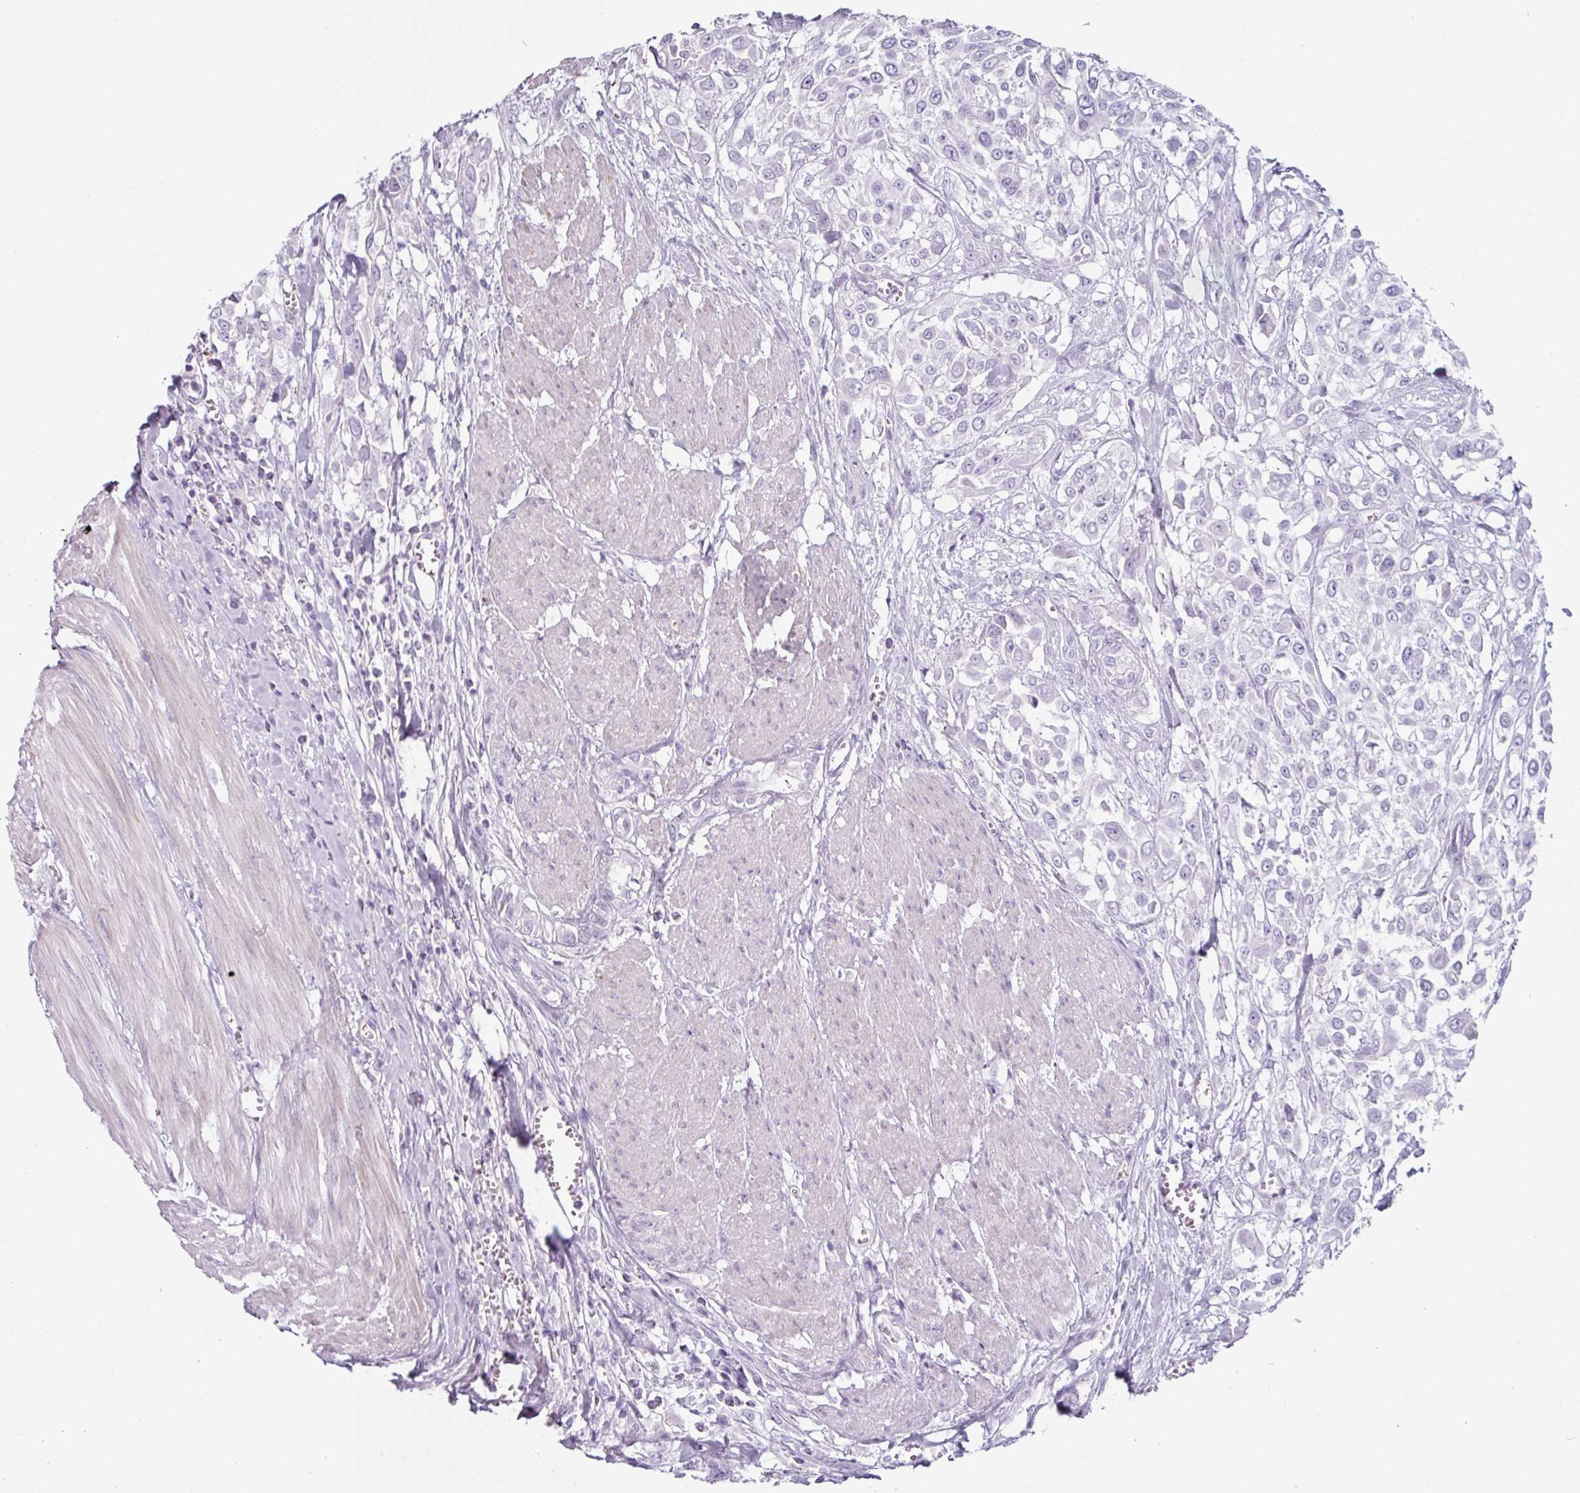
{"staining": {"intensity": "negative", "quantity": "none", "location": "none"}, "tissue": "urothelial cancer", "cell_type": "Tumor cells", "image_type": "cancer", "snomed": [{"axis": "morphology", "description": "Urothelial carcinoma, High grade"}, {"axis": "topography", "description": "Urinary bladder"}], "caption": "Immunohistochemistry (IHC) micrograph of human urothelial cancer stained for a protein (brown), which exhibits no expression in tumor cells. The staining was performed using DAB (3,3'-diaminobenzidine) to visualize the protein expression in brown, while the nuclei were stained in blue with hematoxylin (Magnification: 20x).", "gene": "CLCA1", "patient": {"sex": "male", "age": 57}}